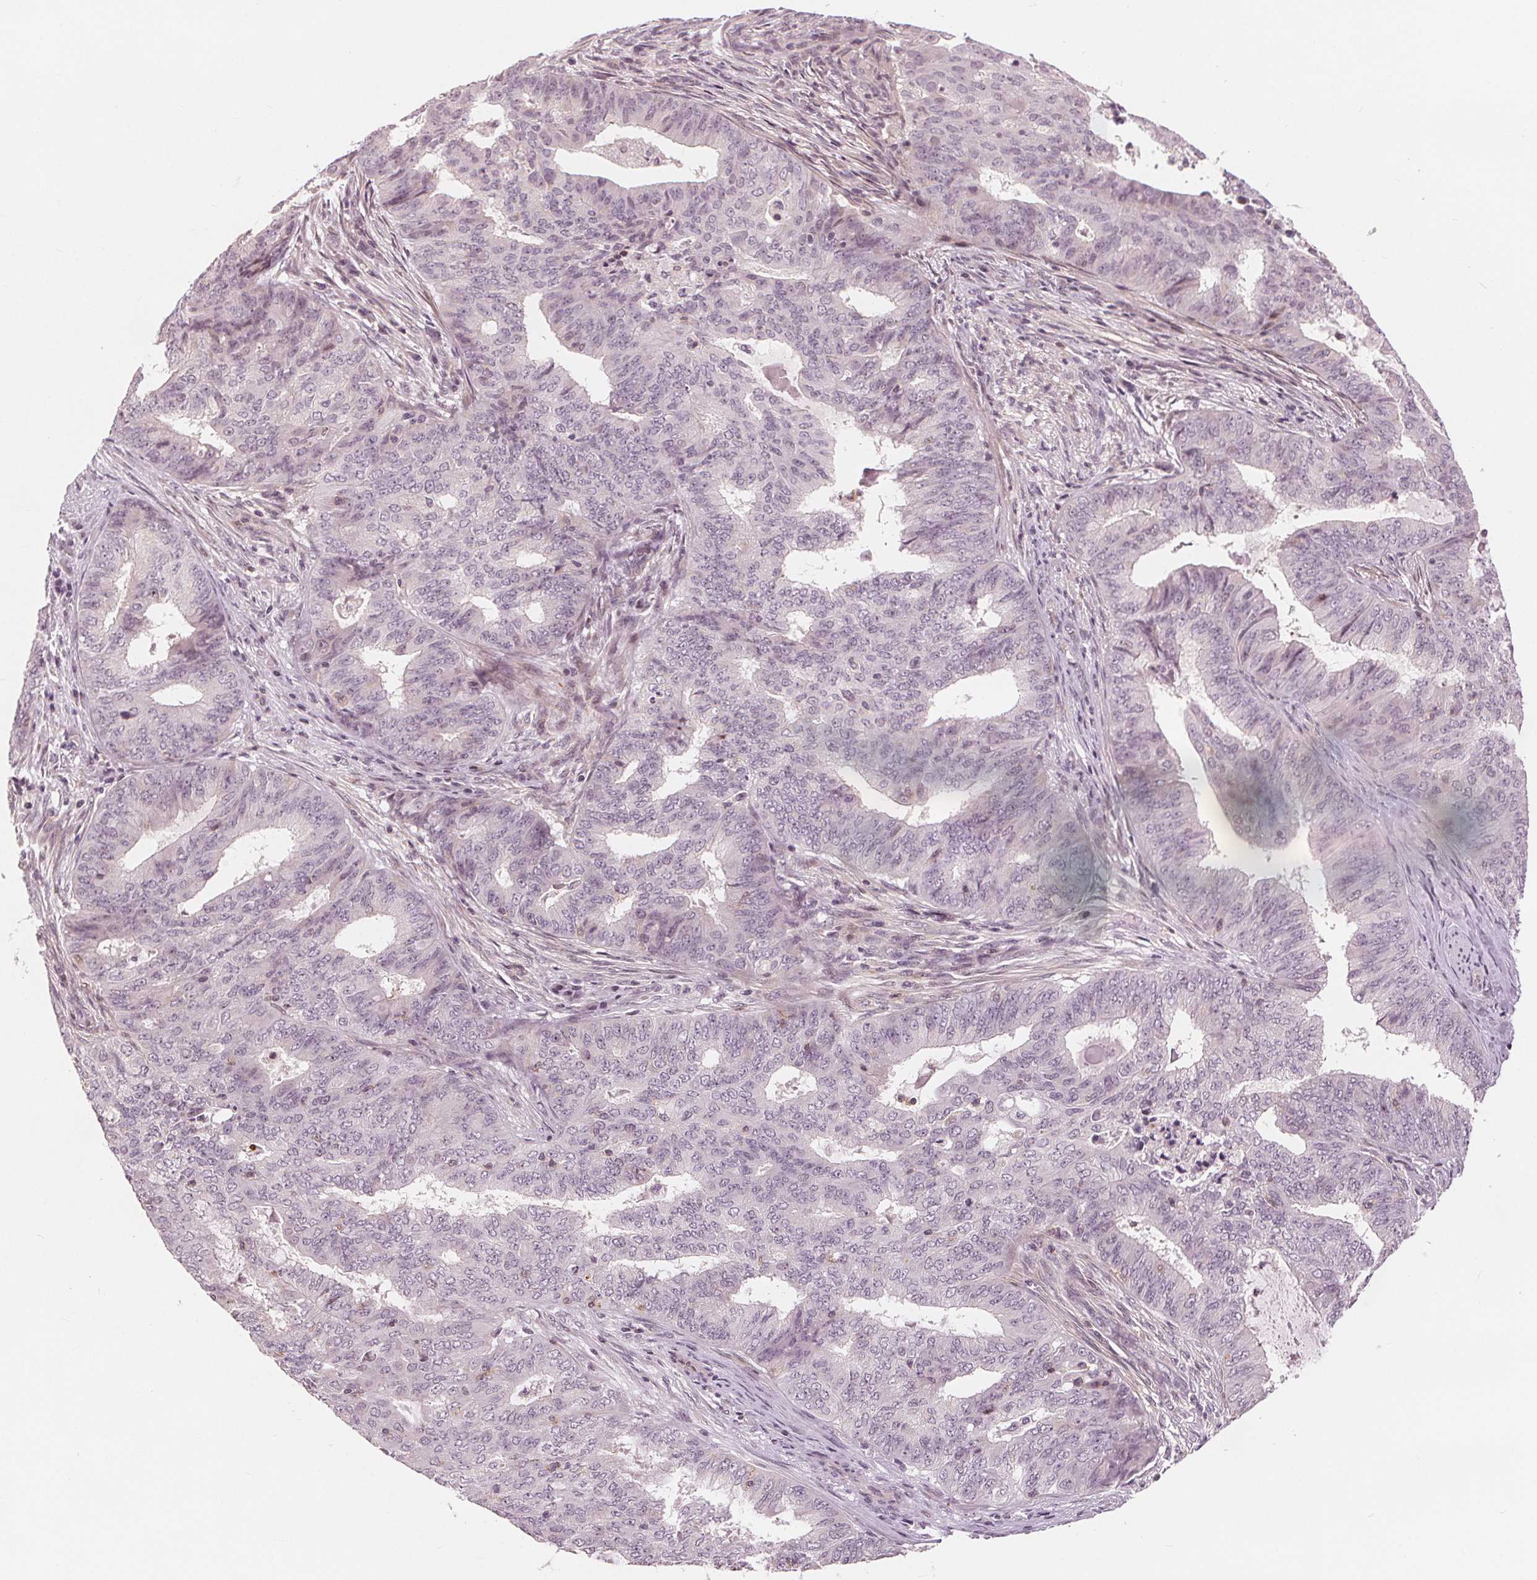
{"staining": {"intensity": "negative", "quantity": "none", "location": "none"}, "tissue": "endometrial cancer", "cell_type": "Tumor cells", "image_type": "cancer", "snomed": [{"axis": "morphology", "description": "Adenocarcinoma, NOS"}, {"axis": "topography", "description": "Endometrium"}], "caption": "Tumor cells are negative for protein expression in human adenocarcinoma (endometrial).", "gene": "SLC34A1", "patient": {"sex": "female", "age": 62}}